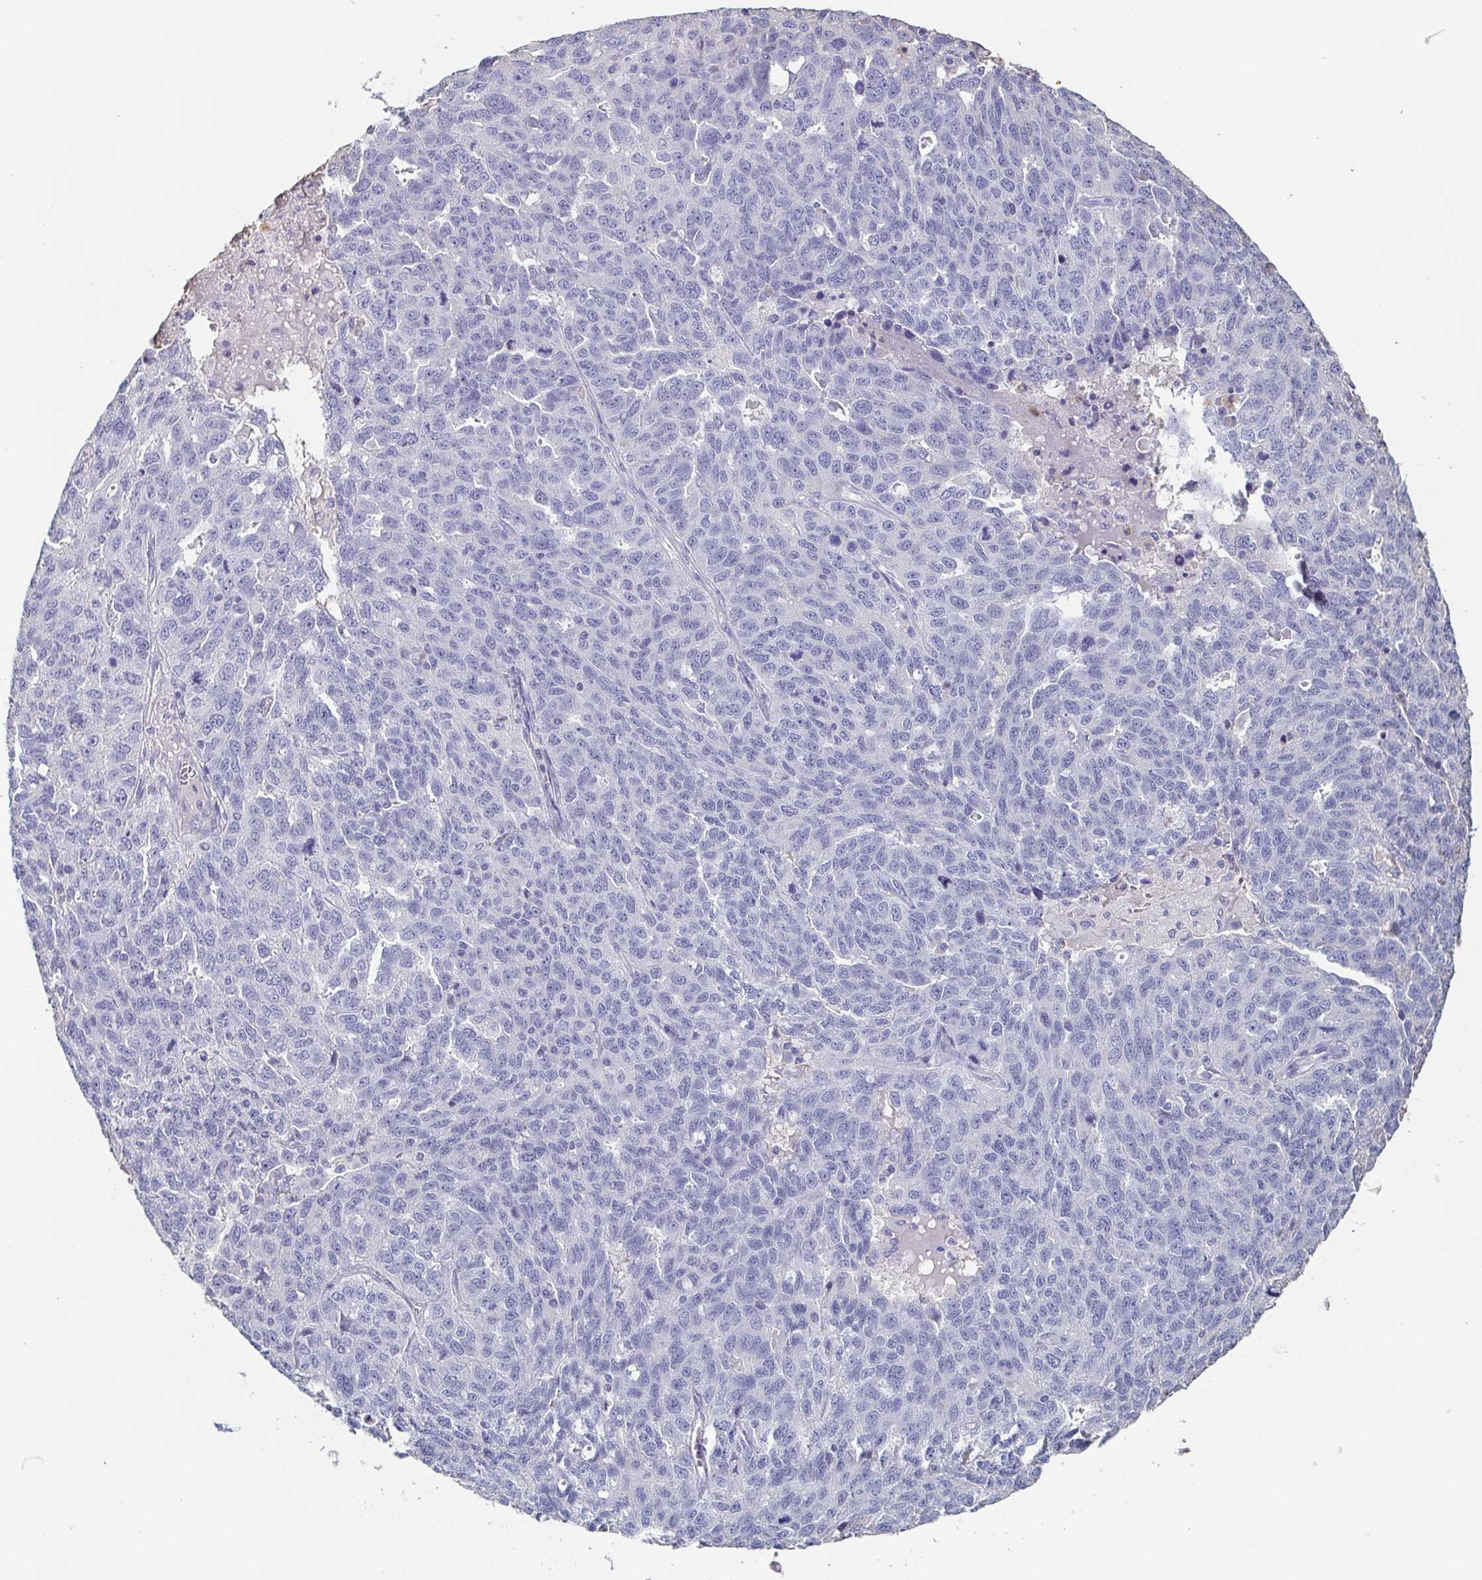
{"staining": {"intensity": "negative", "quantity": "none", "location": "none"}, "tissue": "ovarian cancer", "cell_type": "Tumor cells", "image_type": "cancer", "snomed": [{"axis": "morphology", "description": "Cystadenocarcinoma, serous, NOS"}, {"axis": "topography", "description": "Ovary"}], "caption": "There is no significant expression in tumor cells of ovarian cancer (serous cystadenocarcinoma).", "gene": "BPIFA2", "patient": {"sex": "female", "age": 71}}